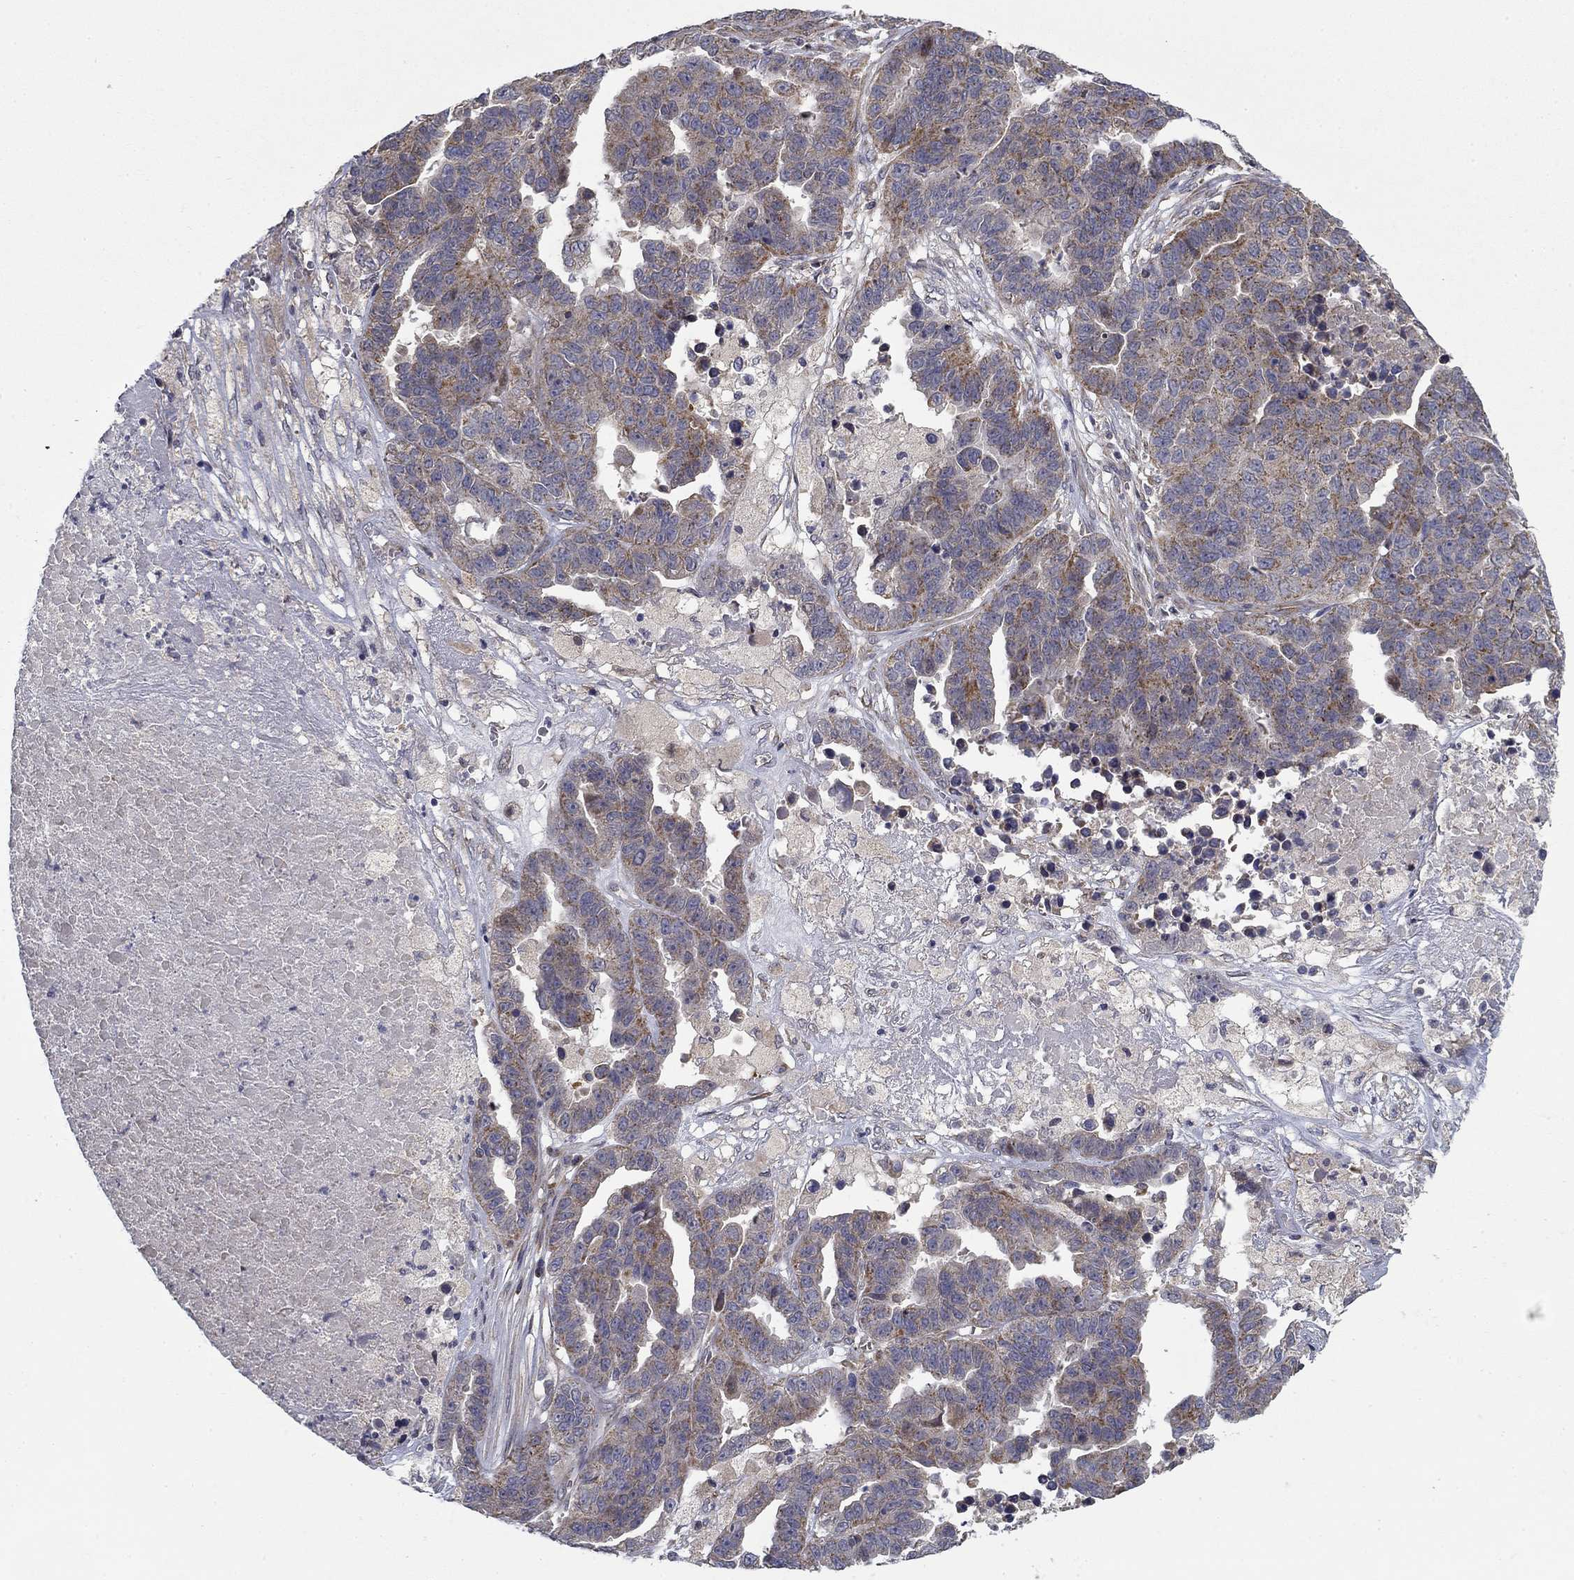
{"staining": {"intensity": "moderate", "quantity": "<25%", "location": "cytoplasmic/membranous"}, "tissue": "ovarian cancer", "cell_type": "Tumor cells", "image_type": "cancer", "snomed": [{"axis": "morphology", "description": "Cystadenocarcinoma, serous, NOS"}, {"axis": "topography", "description": "Ovary"}], "caption": "IHC photomicrograph of neoplastic tissue: ovarian serous cystadenocarcinoma stained using IHC shows low levels of moderate protein expression localized specifically in the cytoplasmic/membranous of tumor cells, appearing as a cytoplasmic/membranous brown color.", "gene": "MMAA", "patient": {"sex": "female", "age": 87}}